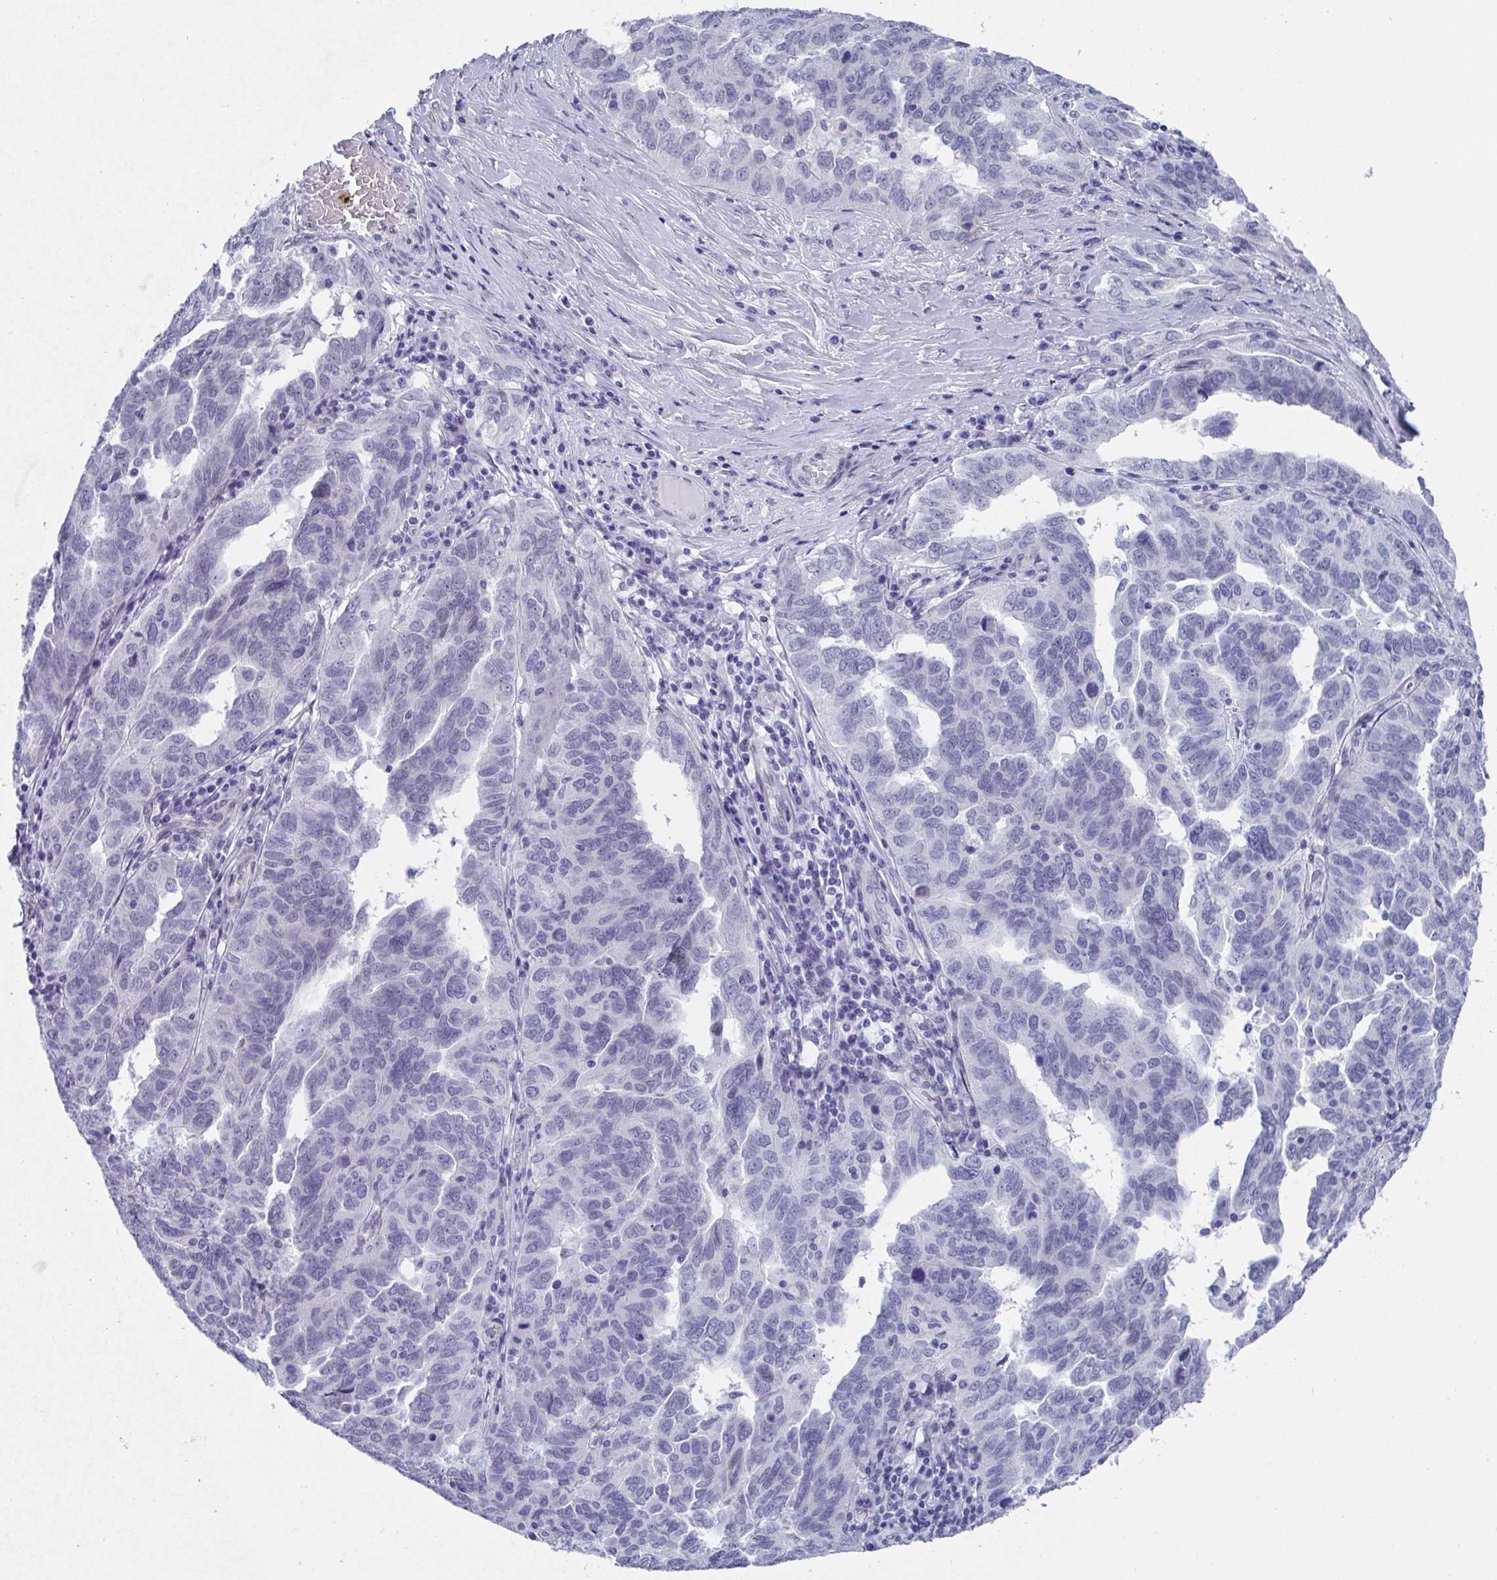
{"staining": {"intensity": "negative", "quantity": "none", "location": "none"}, "tissue": "ovarian cancer", "cell_type": "Tumor cells", "image_type": "cancer", "snomed": [{"axis": "morphology", "description": "Cystadenocarcinoma, serous, NOS"}, {"axis": "topography", "description": "Ovary"}], "caption": "Immunohistochemistry photomicrograph of neoplastic tissue: ovarian cancer stained with DAB displays no significant protein staining in tumor cells. The staining is performed using DAB (3,3'-diaminobenzidine) brown chromogen with nuclei counter-stained in using hematoxylin.", "gene": "MFSD4A", "patient": {"sex": "female", "age": 64}}